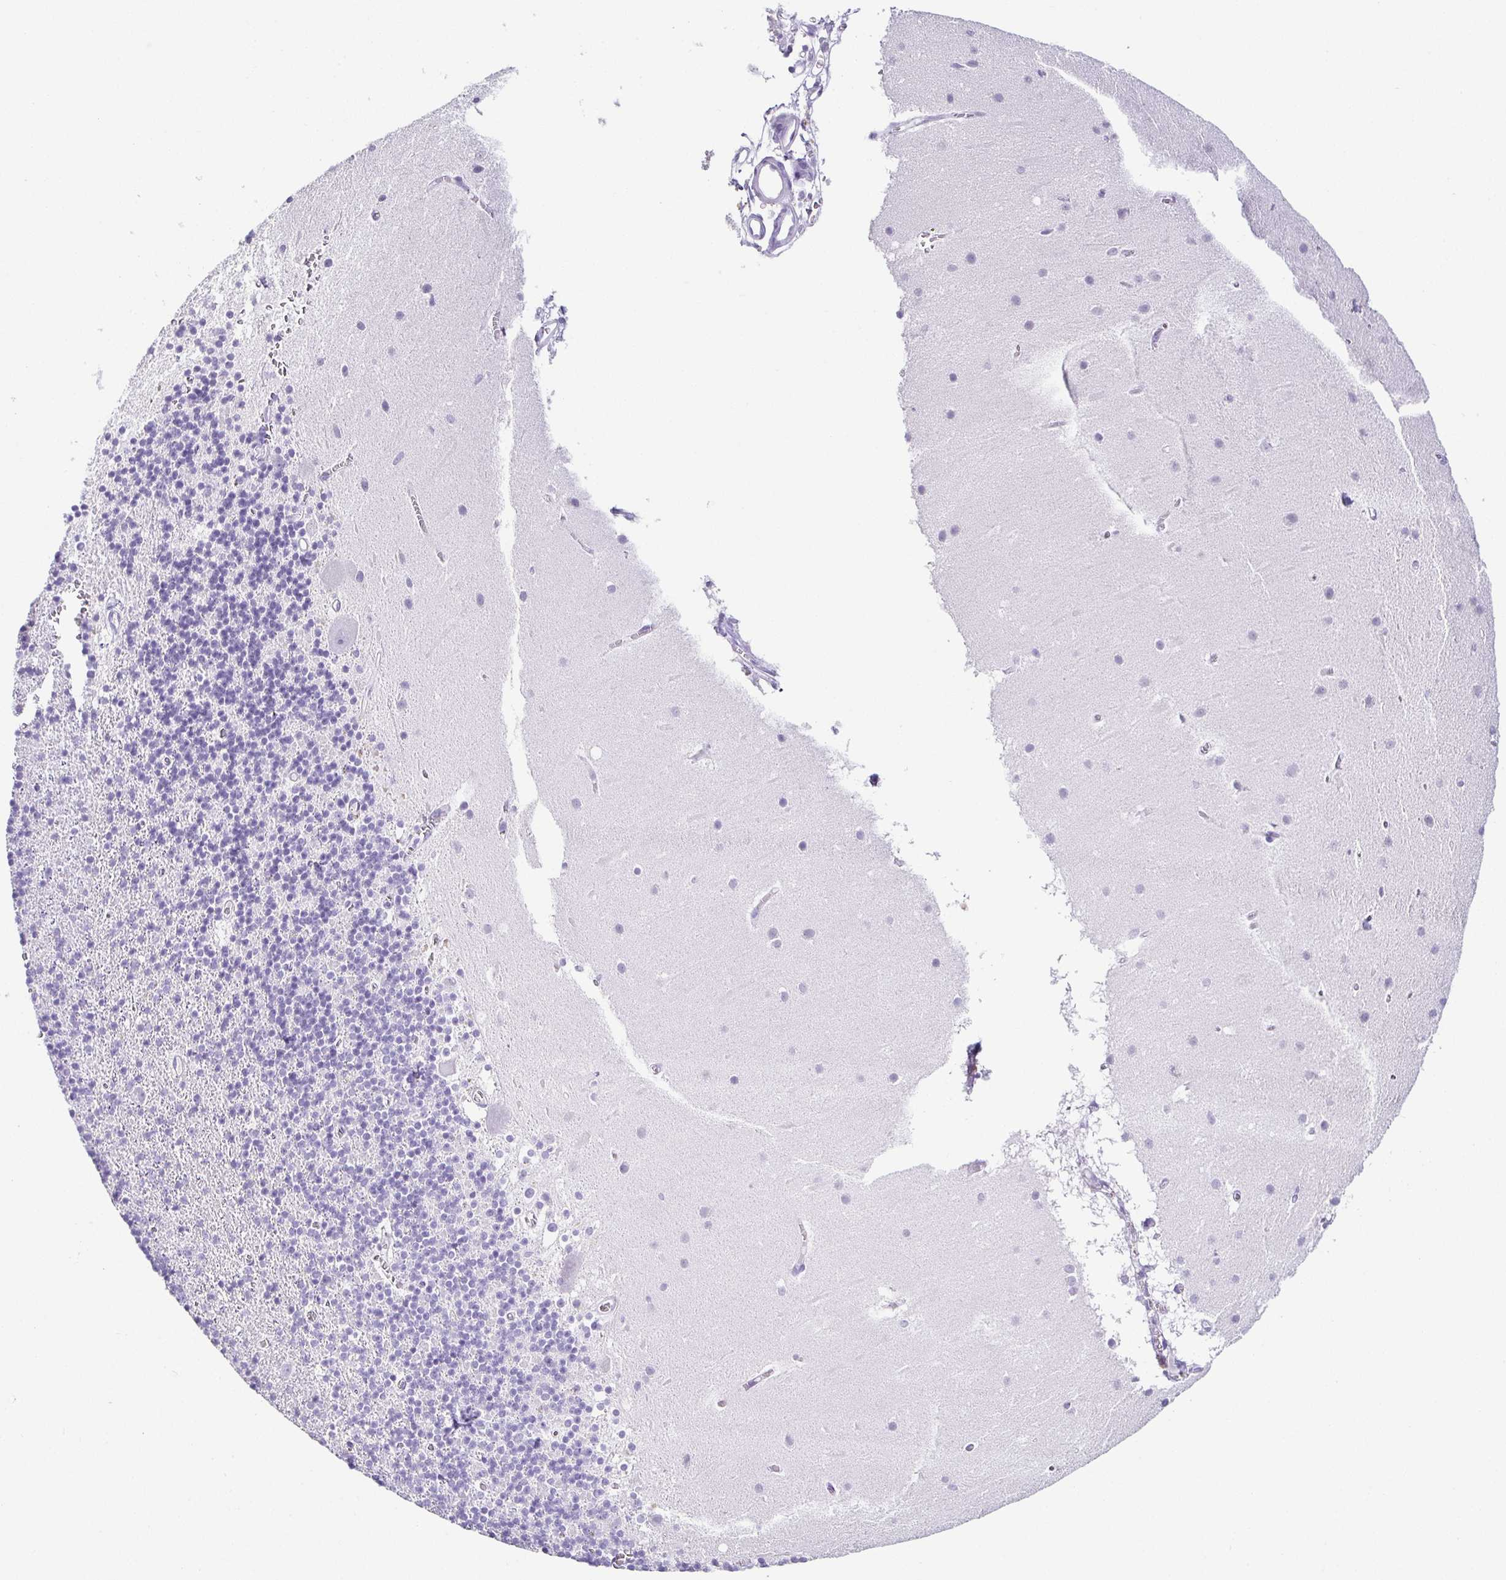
{"staining": {"intensity": "negative", "quantity": "none", "location": "none"}, "tissue": "cerebellum", "cell_type": "Cells in granular layer", "image_type": "normal", "snomed": [{"axis": "morphology", "description": "Normal tissue, NOS"}, {"axis": "topography", "description": "Cerebellum"}], "caption": "Cerebellum was stained to show a protein in brown. There is no significant staining in cells in granular layer. The staining is performed using DAB (3,3'-diaminobenzidine) brown chromogen with nuclei counter-stained in using hematoxylin.", "gene": "ESX1", "patient": {"sex": "male", "age": 70}}